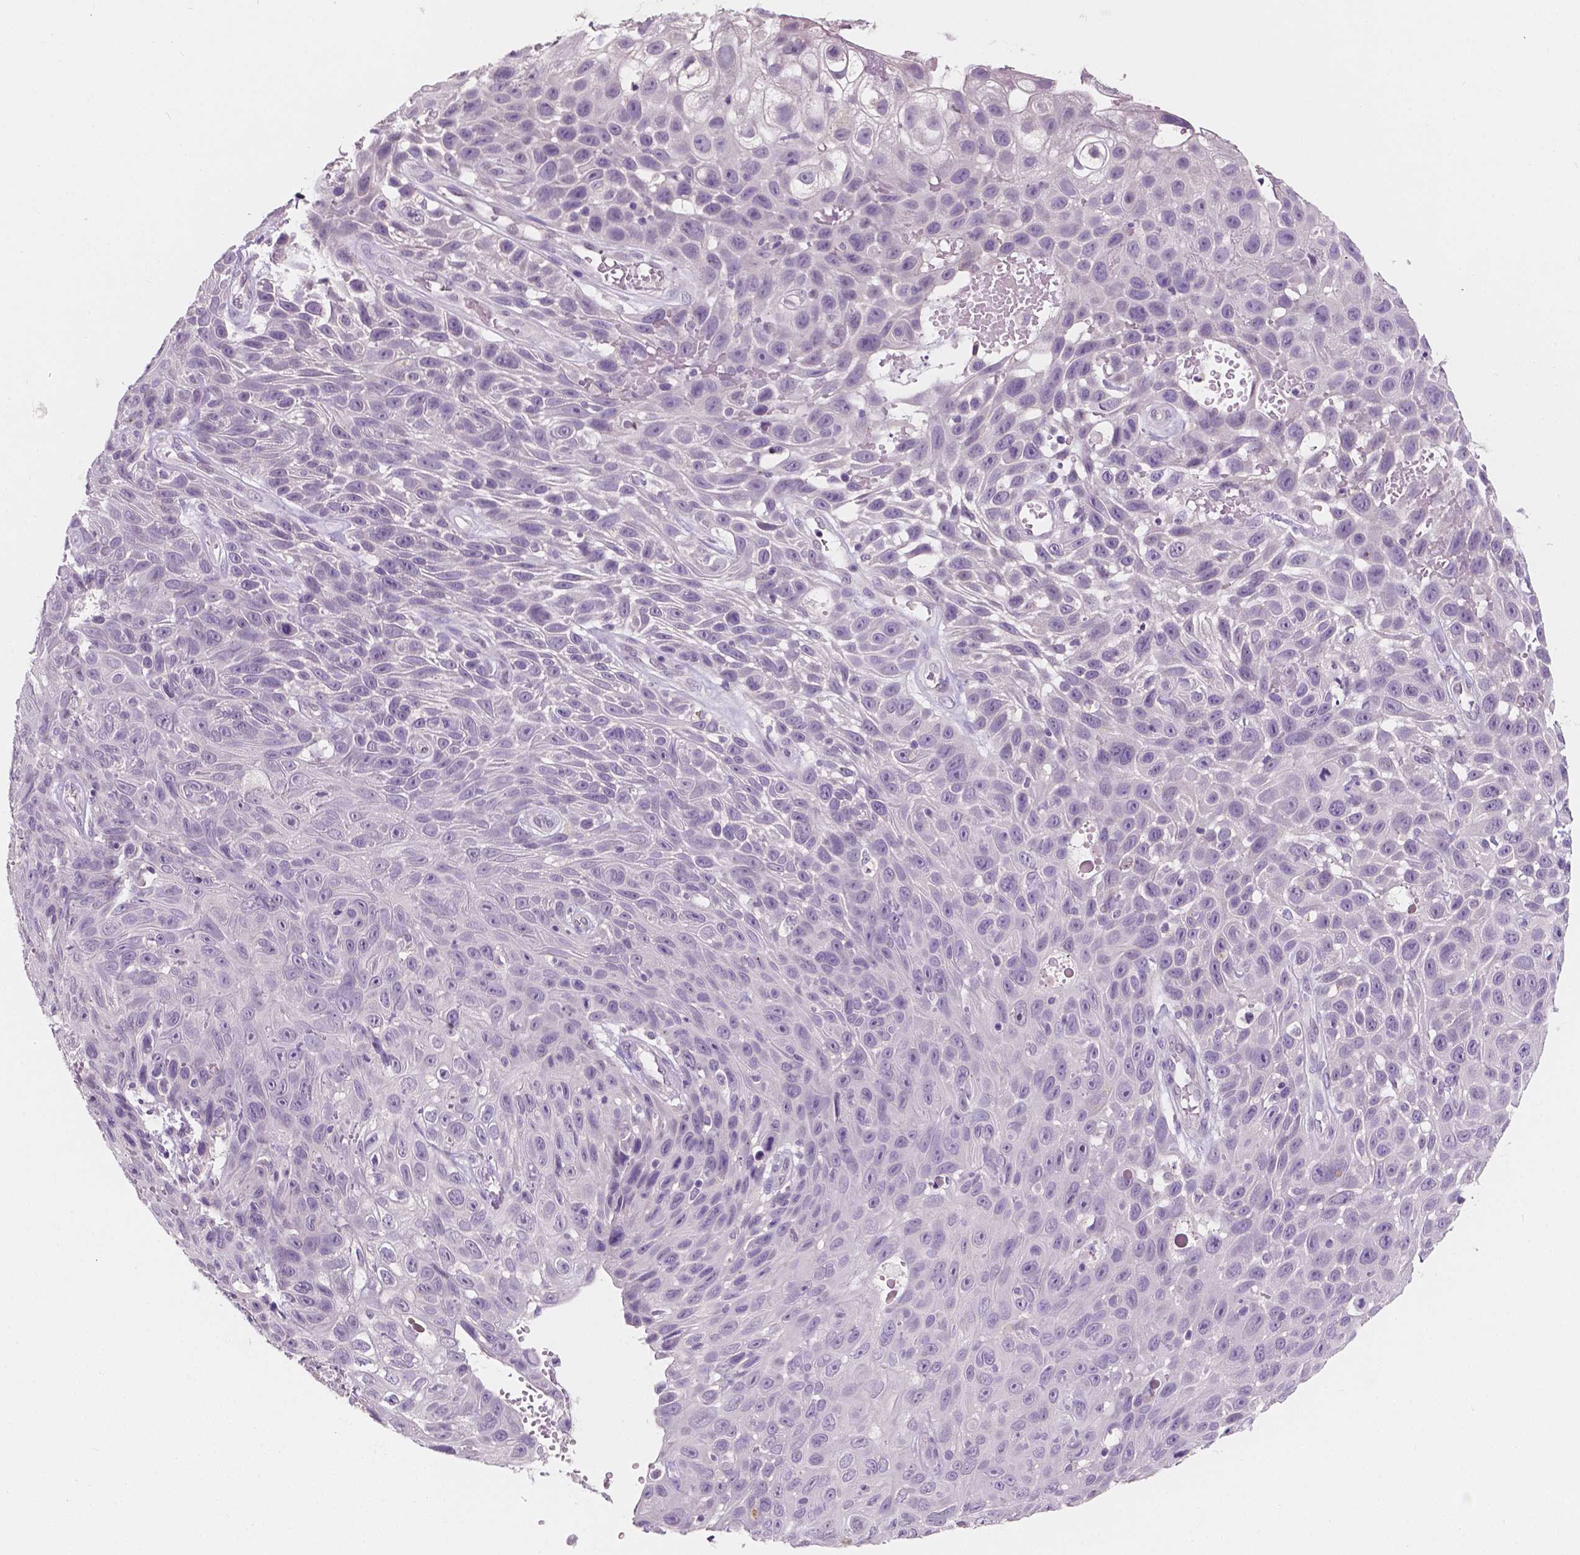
{"staining": {"intensity": "negative", "quantity": "none", "location": "none"}, "tissue": "skin cancer", "cell_type": "Tumor cells", "image_type": "cancer", "snomed": [{"axis": "morphology", "description": "Squamous cell carcinoma, NOS"}, {"axis": "topography", "description": "Skin"}], "caption": "IHC of skin squamous cell carcinoma displays no expression in tumor cells. (IHC, brightfield microscopy, high magnification).", "gene": "TAL1", "patient": {"sex": "male", "age": 82}}